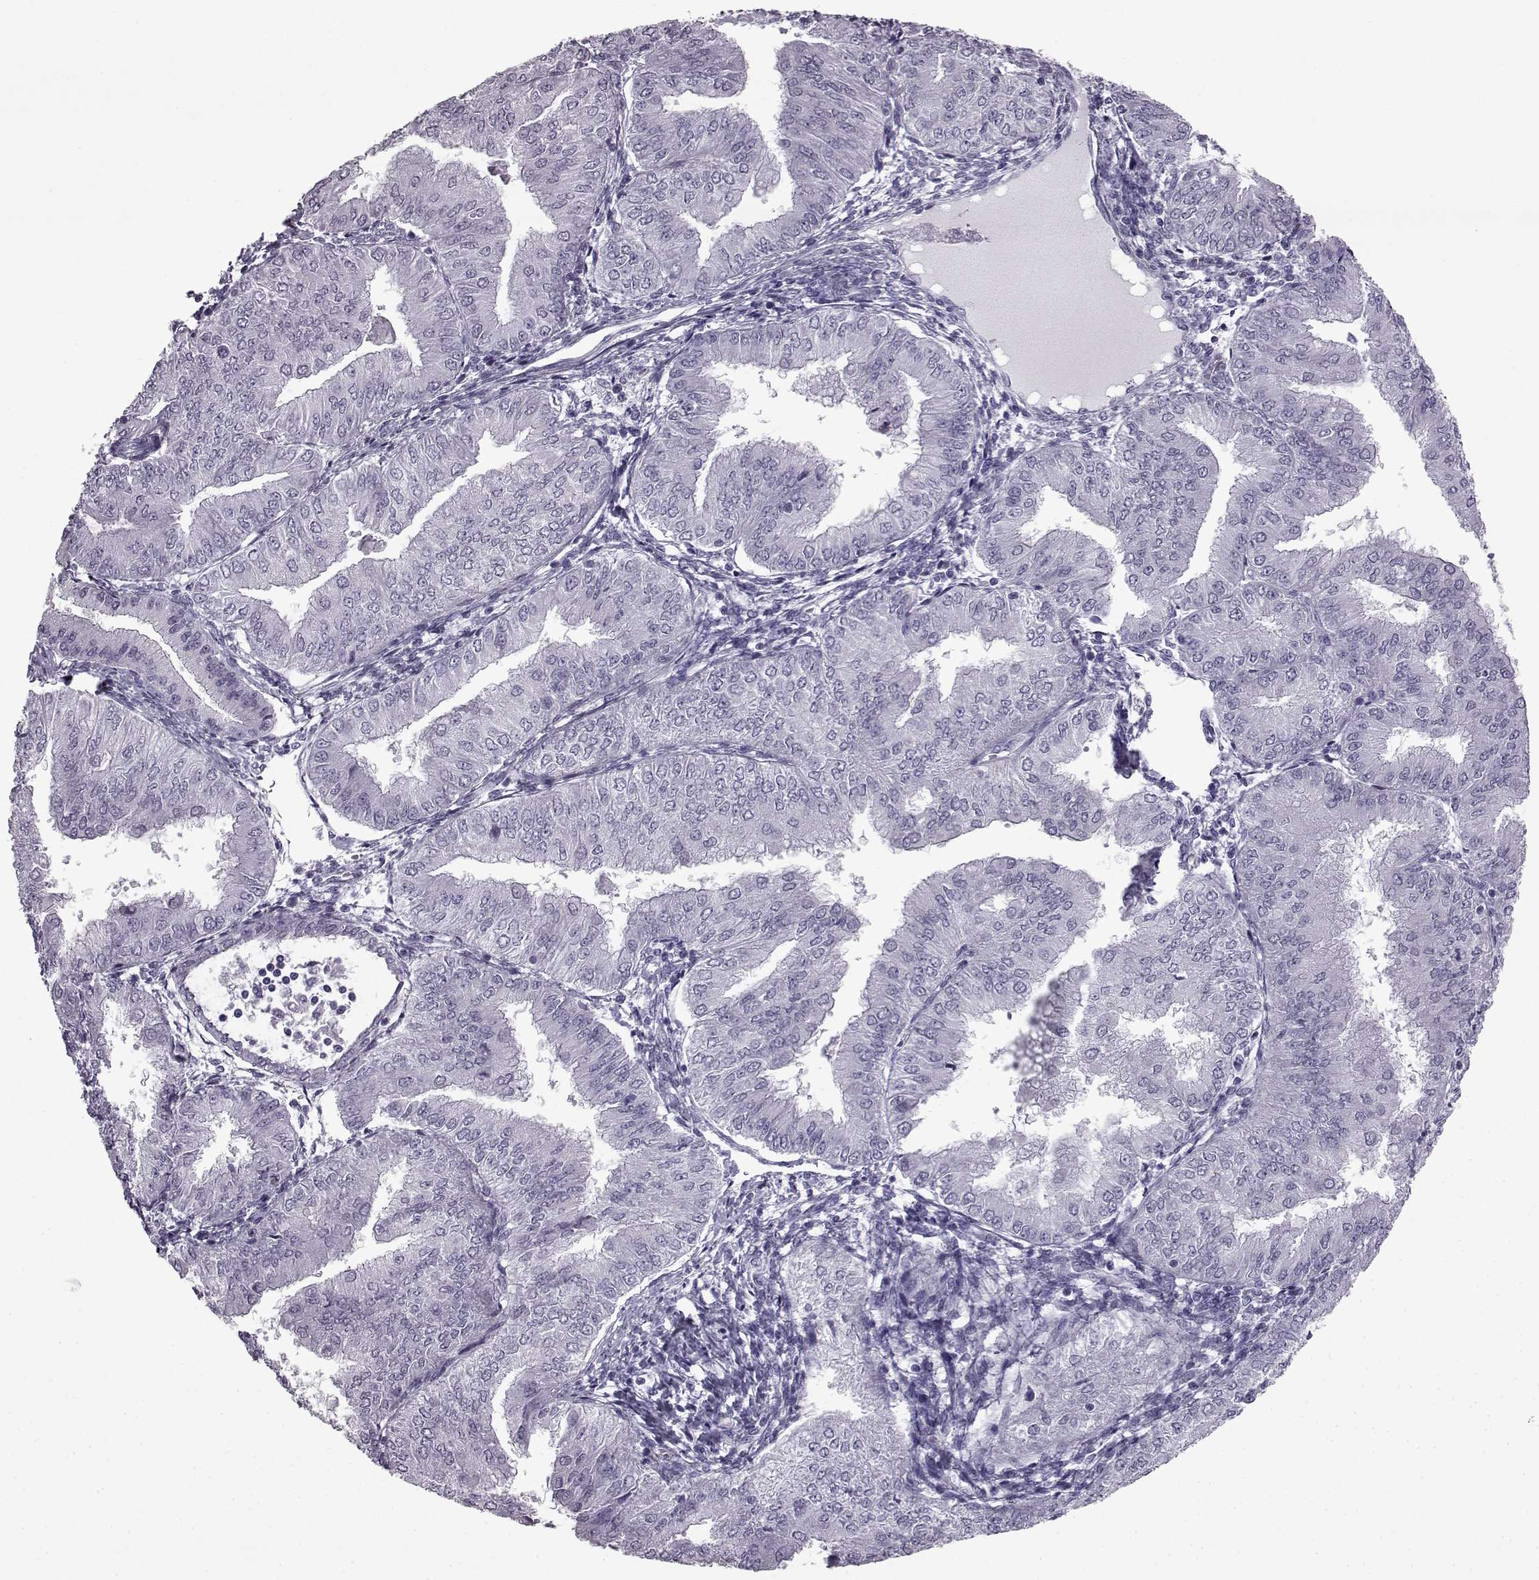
{"staining": {"intensity": "negative", "quantity": "none", "location": "none"}, "tissue": "endometrial cancer", "cell_type": "Tumor cells", "image_type": "cancer", "snomed": [{"axis": "morphology", "description": "Adenocarcinoma, NOS"}, {"axis": "topography", "description": "Endometrium"}], "caption": "A micrograph of endometrial adenocarcinoma stained for a protein reveals no brown staining in tumor cells. The staining is performed using DAB (3,3'-diaminobenzidine) brown chromogen with nuclei counter-stained in using hematoxylin.", "gene": "SLC28A2", "patient": {"sex": "female", "age": 53}}